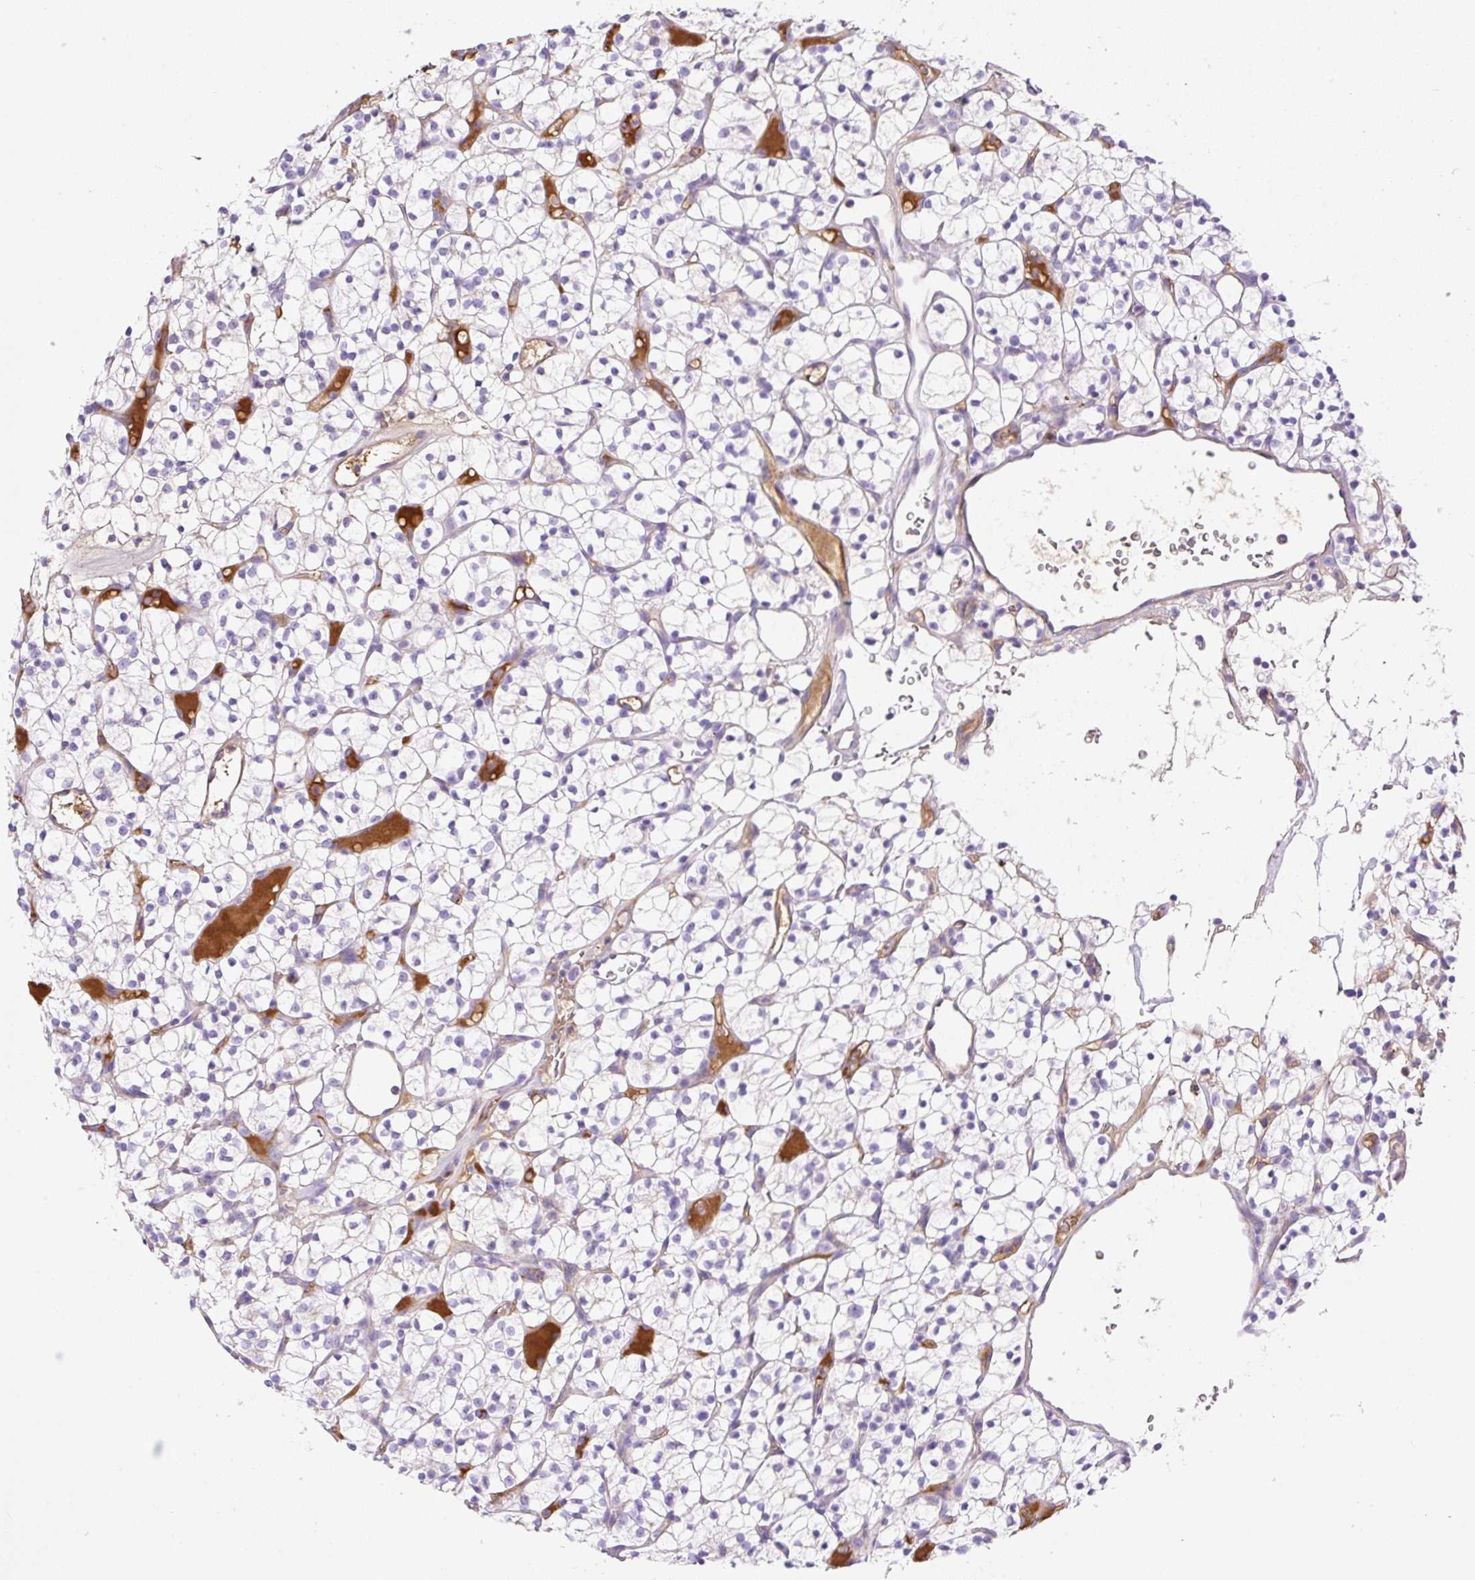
{"staining": {"intensity": "negative", "quantity": "none", "location": "none"}, "tissue": "renal cancer", "cell_type": "Tumor cells", "image_type": "cancer", "snomed": [{"axis": "morphology", "description": "Adenocarcinoma, NOS"}, {"axis": "topography", "description": "Kidney"}], "caption": "DAB (3,3'-diaminobenzidine) immunohistochemical staining of human adenocarcinoma (renal) demonstrates no significant expression in tumor cells.", "gene": "TDRD15", "patient": {"sex": "female", "age": 64}}